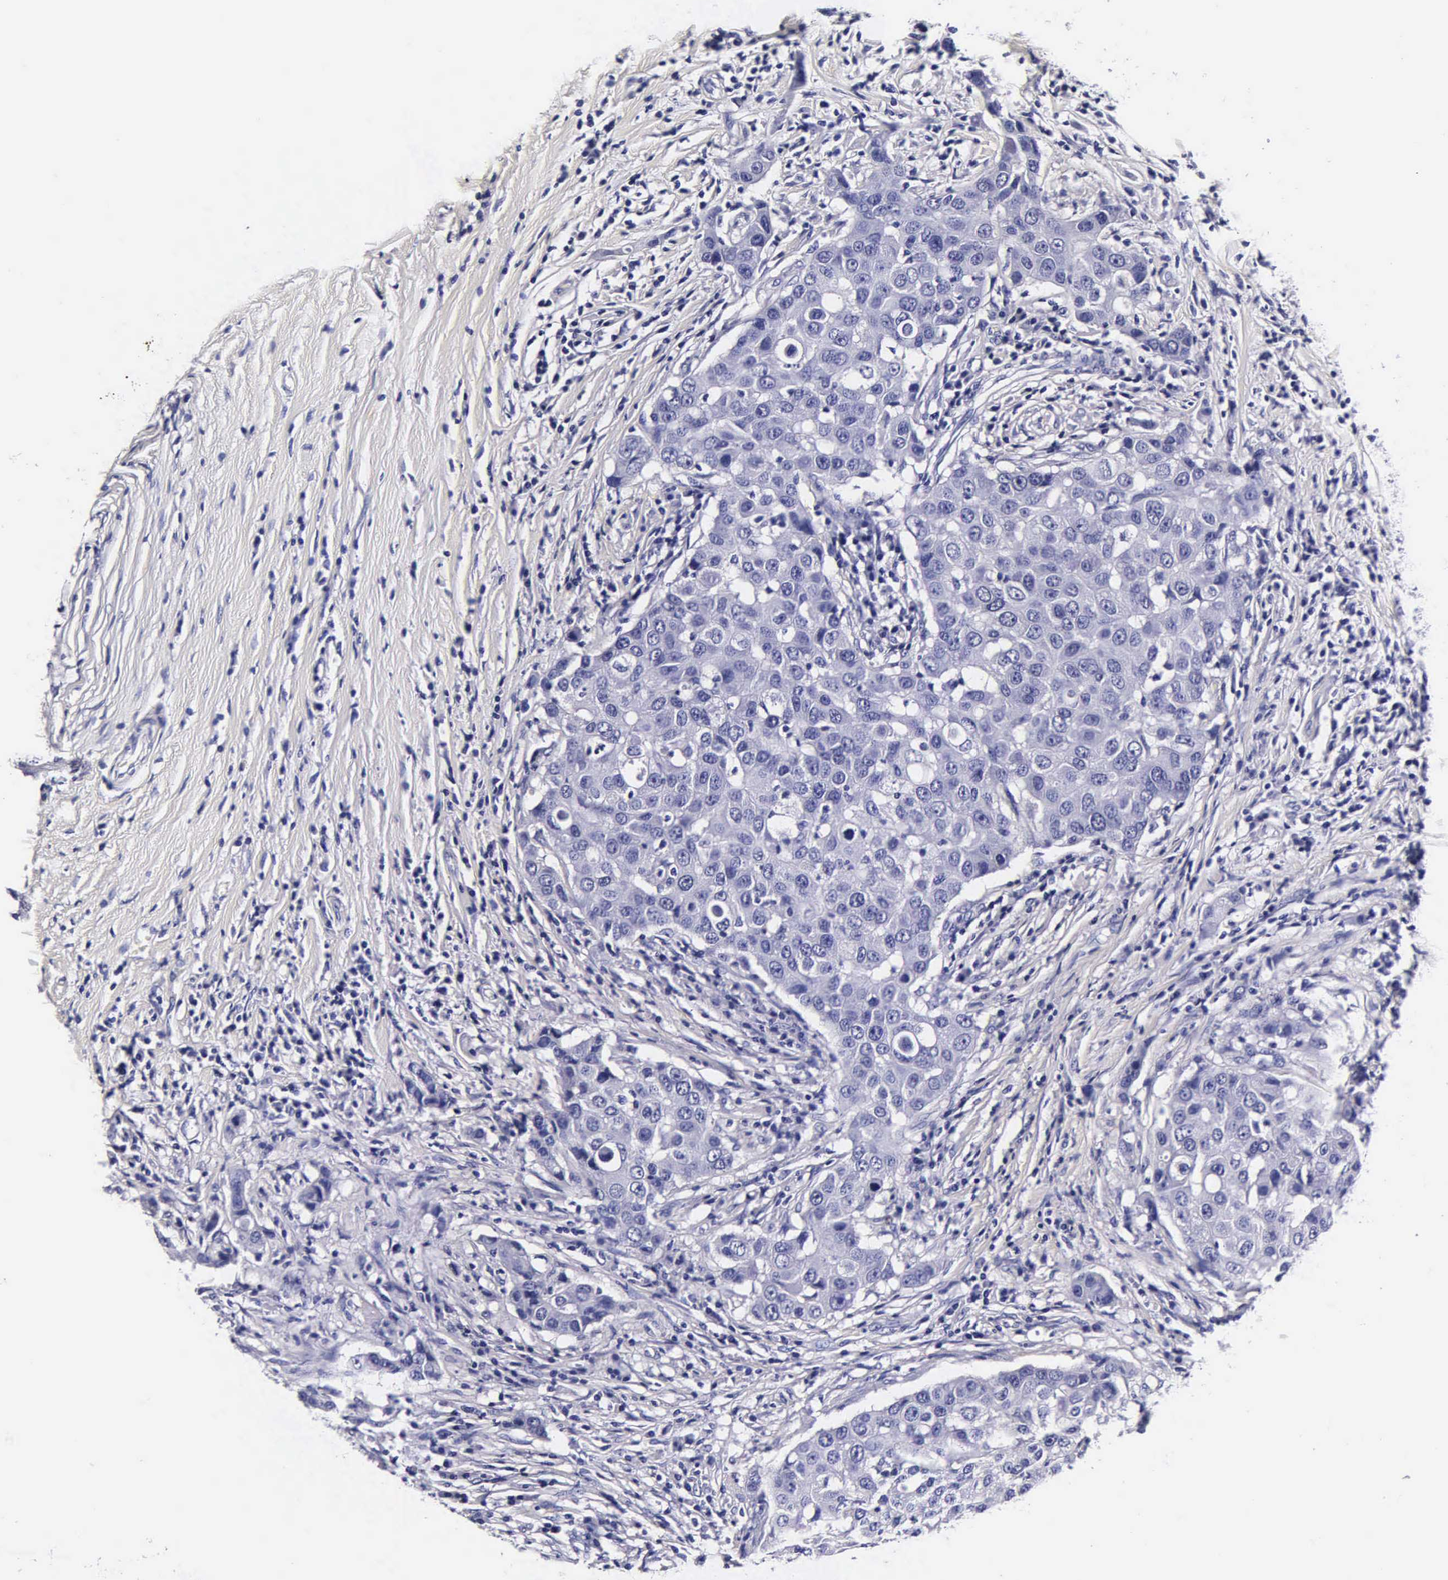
{"staining": {"intensity": "negative", "quantity": "none", "location": "none"}, "tissue": "breast cancer", "cell_type": "Tumor cells", "image_type": "cancer", "snomed": [{"axis": "morphology", "description": "Duct carcinoma"}, {"axis": "topography", "description": "Breast"}], "caption": "Tumor cells are negative for brown protein staining in breast cancer (infiltrating ductal carcinoma).", "gene": "IAPP", "patient": {"sex": "female", "age": 27}}